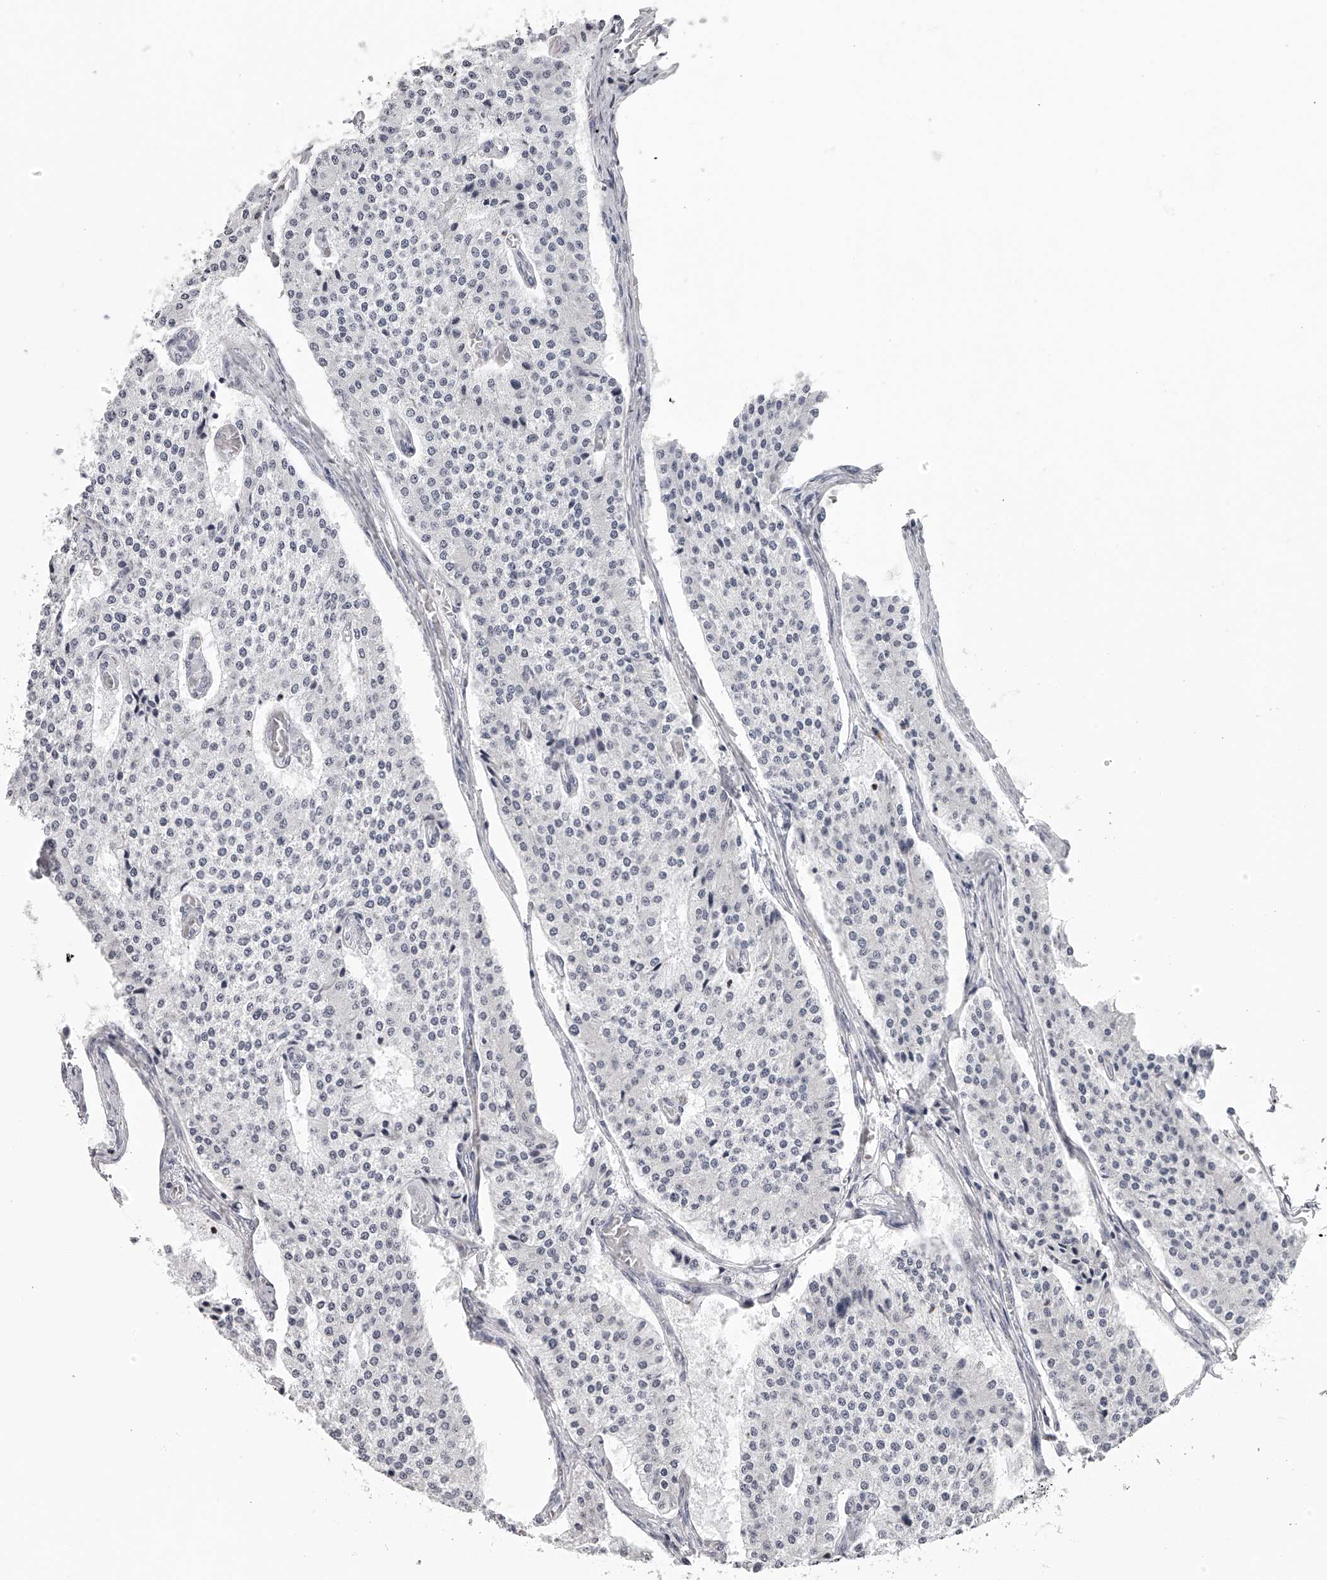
{"staining": {"intensity": "negative", "quantity": "none", "location": "none"}, "tissue": "carcinoid", "cell_type": "Tumor cells", "image_type": "cancer", "snomed": [{"axis": "morphology", "description": "Carcinoid, malignant, NOS"}, {"axis": "topography", "description": "Colon"}], "caption": "Immunohistochemistry histopathology image of human malignant carcinoid stained for a protein (brown), which displays no expression in tumor cells.", "gene": "SEC11C", "patient": {"sex": "female", "age": 52}}